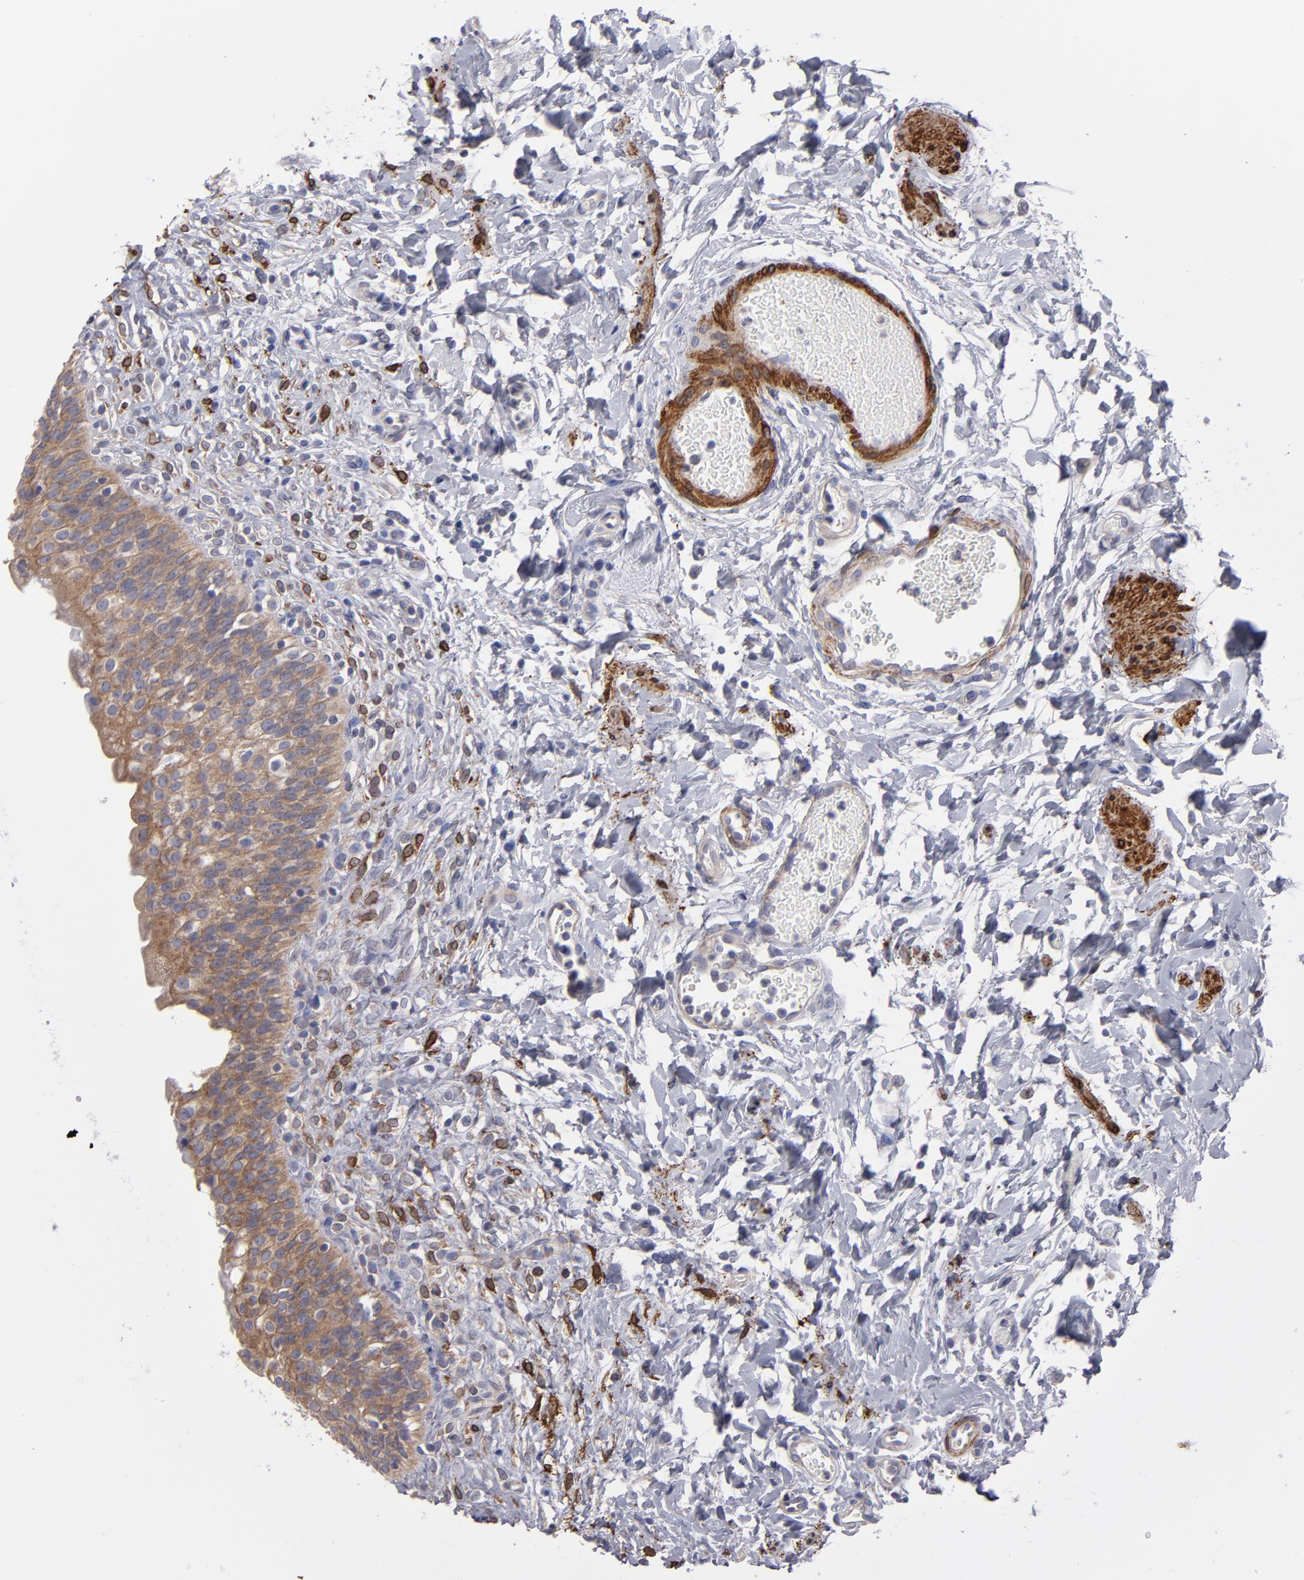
{"staining": {"intensity": "moderate", "quantity": ">75%", "location": "cytoplasmic/membranous"}, "tissue": "urinary bladder", "cell_type": "Urothelial cells", "image_type": "normal", "snomed": [{"axis": "morphology", "description": "Normal tissue, NOS"}, {"axis": "topography", "description": "Urinary bladder"}], "caption": "IHC (DAB) staining of normal urinary bladder displays moderate cytoplasmic/membranous protein expression in approximately >75% of urothelial cells.", "gene": "SLMAP", "patient": {"sex": "female", "age": 80}}